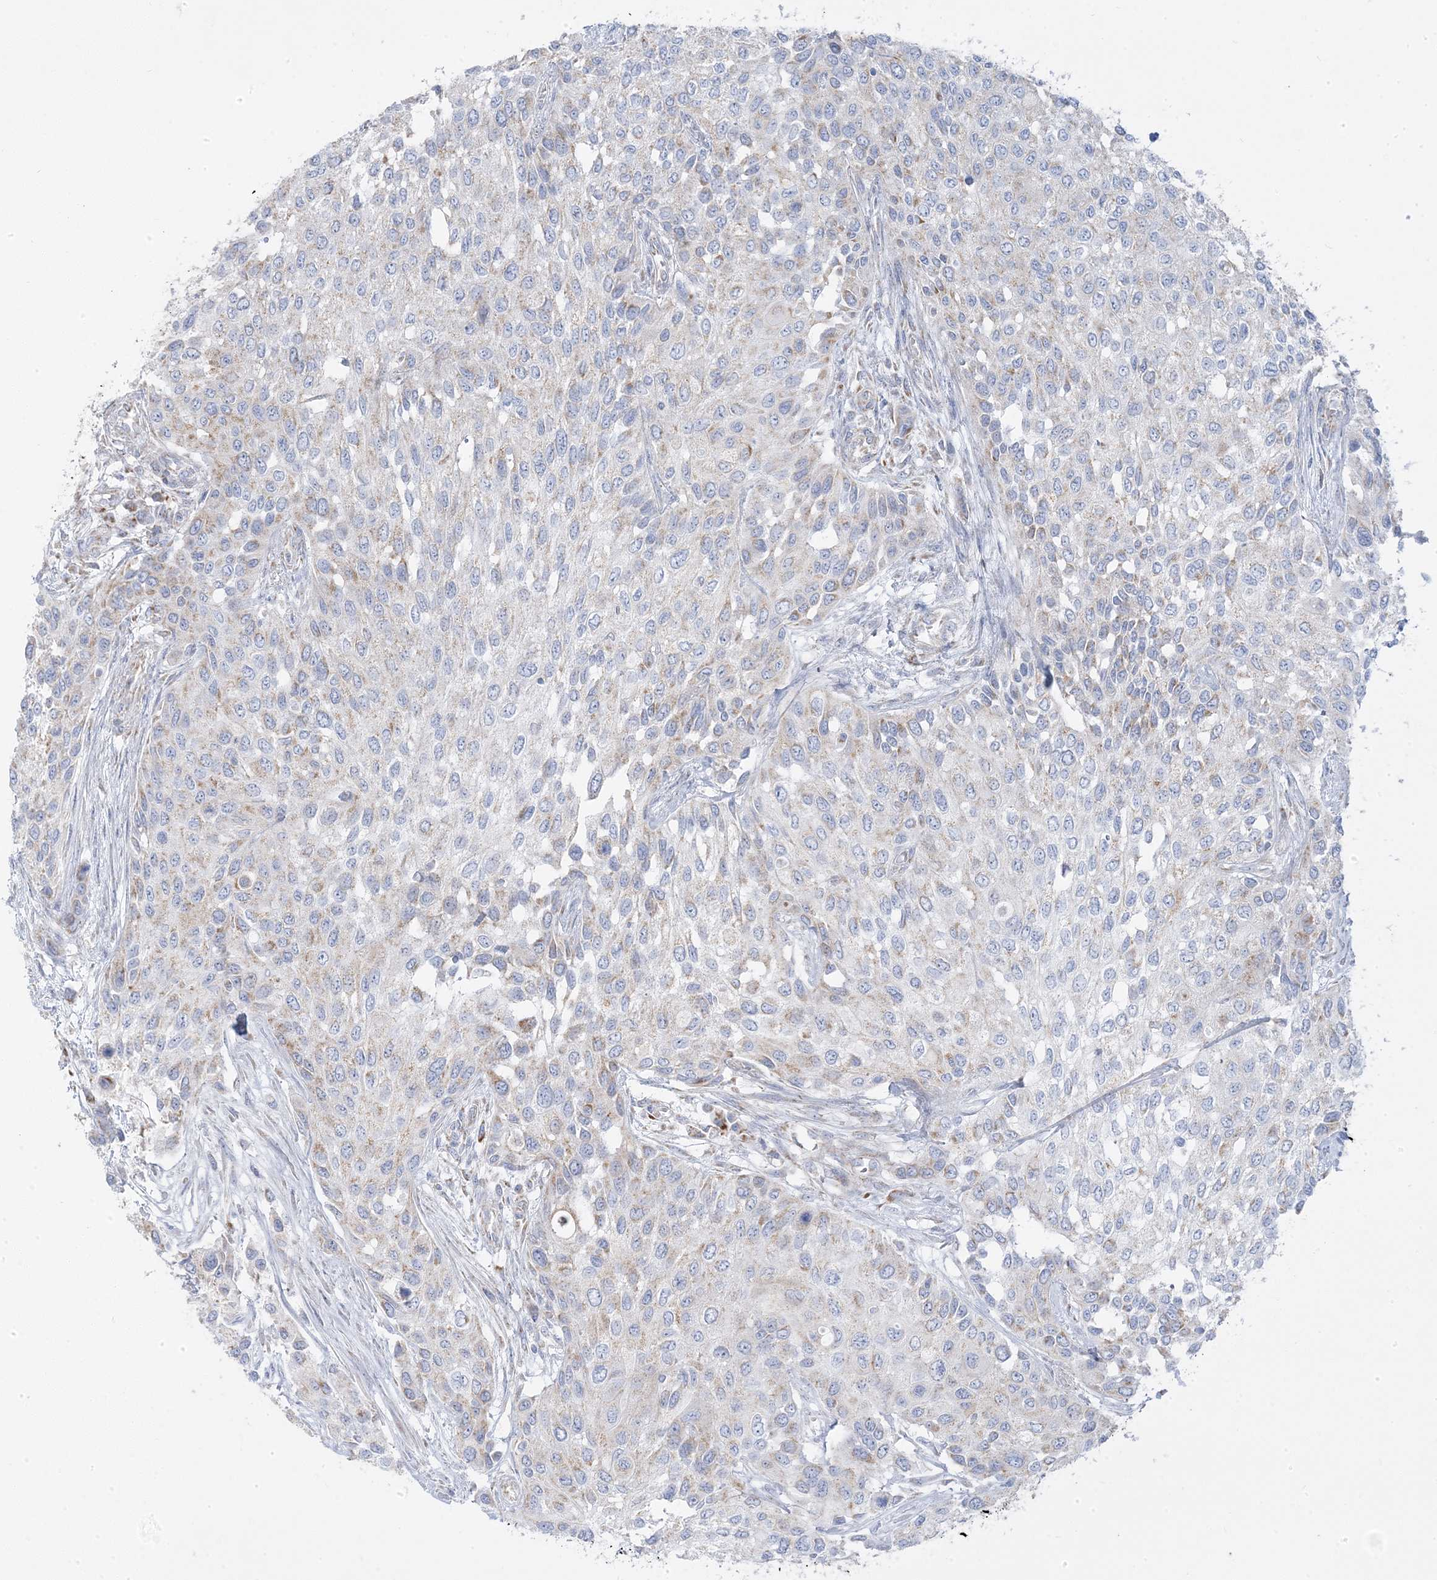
{"staining": {"intensity": "negative", "quantity": "none", "location": "none"}, "tissue": "urothelial cancer", "cell_type": "Tumor cells", "image_type": "cancer", "snomed": [{"axis": "morphology", "description": "Normal tissue, NOS"}, {"axis": "morphology", "description": "Urothelial carcinoma, High grade"}, {"axis": "topography", "description": "Vascular tissue"}, {"axis": "topography", "description": "Urinary bladder"}], "caption": "The image displays no staining of tumor cells in high-grade urothelial carcinoma.", "gene": "PCCB", "patient": {"sex": "female", "age": 56}}